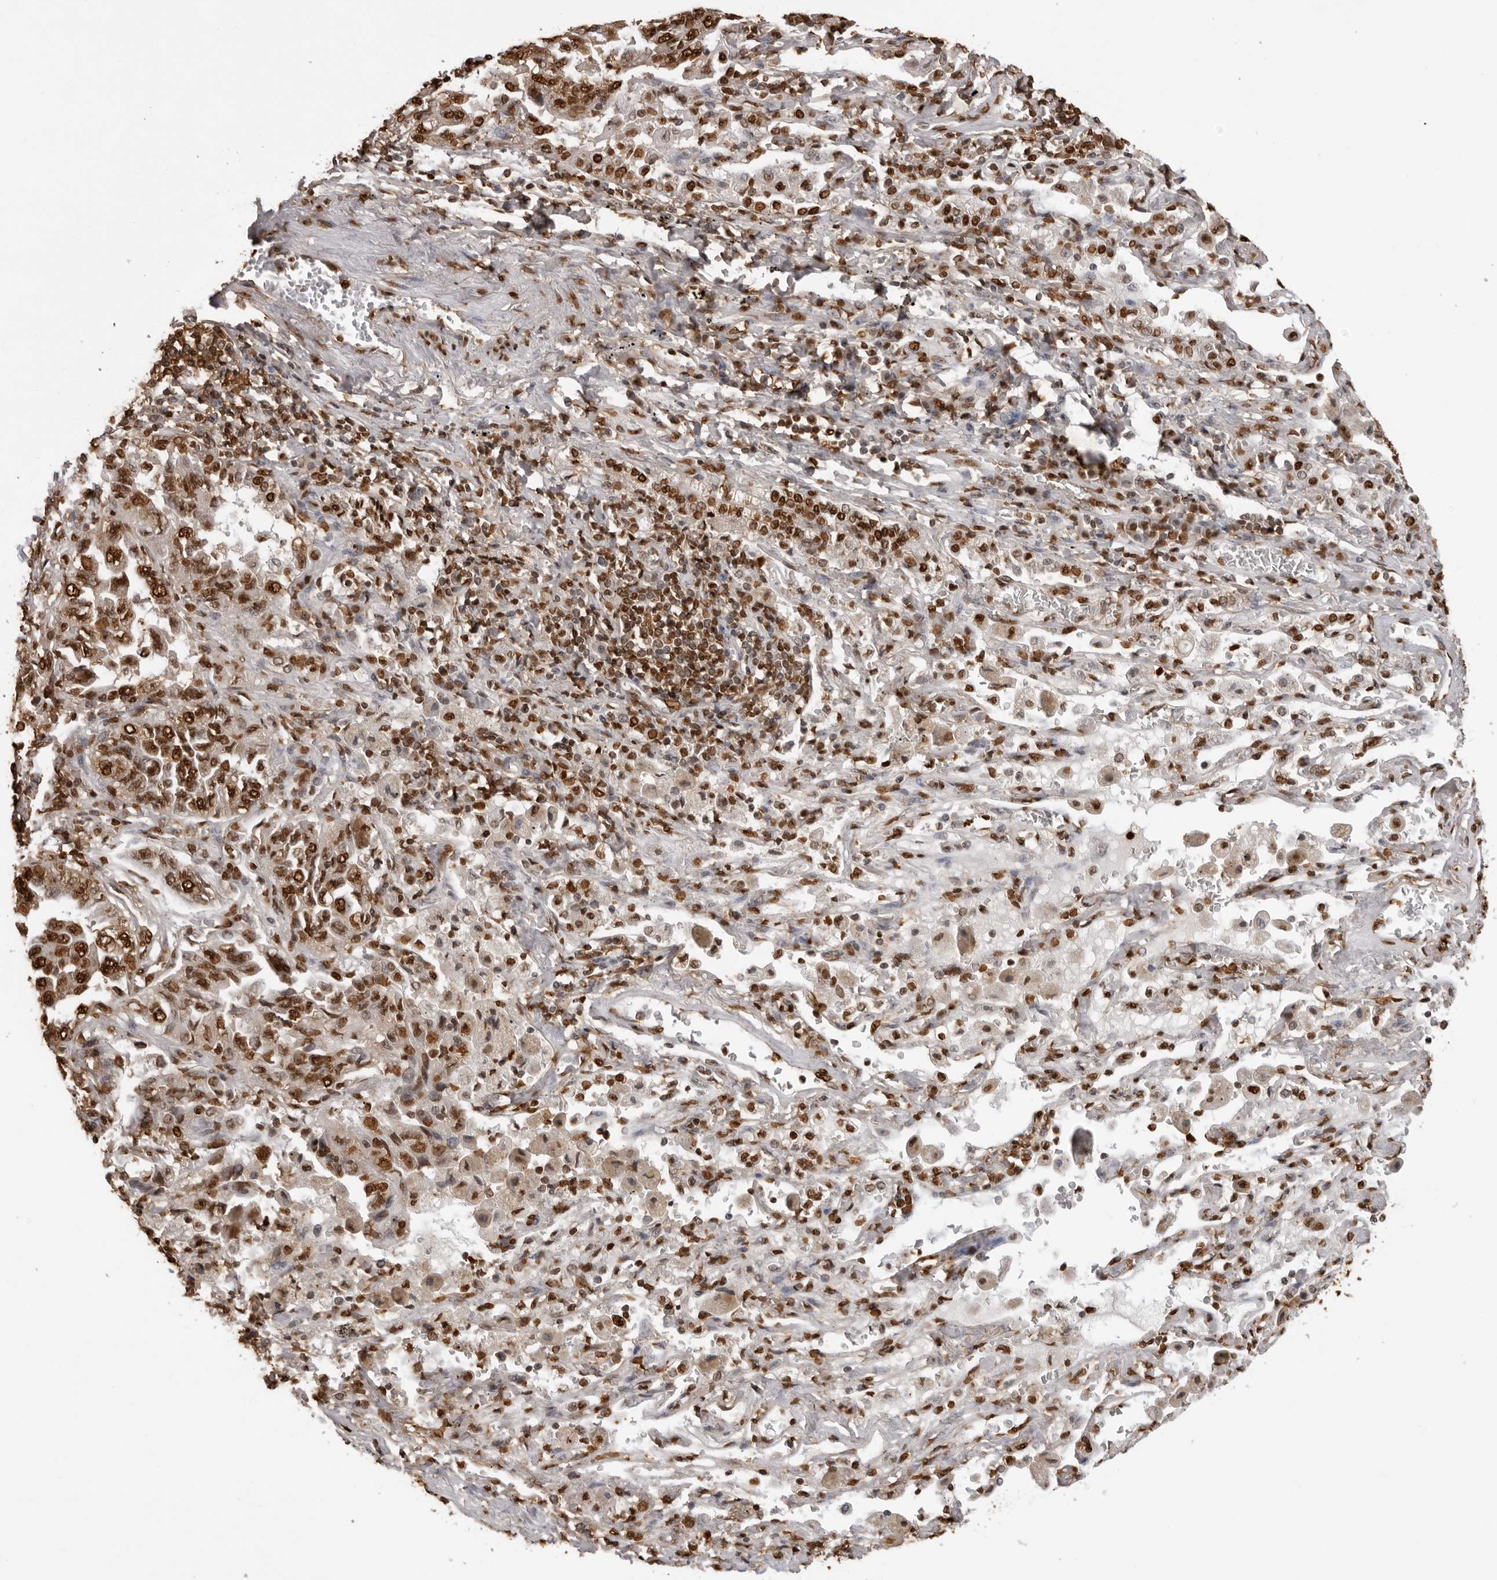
{"staining": {"intensity": "strong", "quantity": ">75%", "location": "nuclear"}, "tissue": "lung cancer", "cell_type": "Tumor cells", "image_type": "cancer", "snomed": [{"axis": "morphology", "description": "Adenocarcinoma, NOS"}, {"axis": "topography", "description": "Lung"}], "caption": "Protein analysis of lung cancer tissue shows strong nuclear expression in about >75% of tumor cells.", "gene": "ZFP91", "patient": {"sex": "female", "age": 51}}